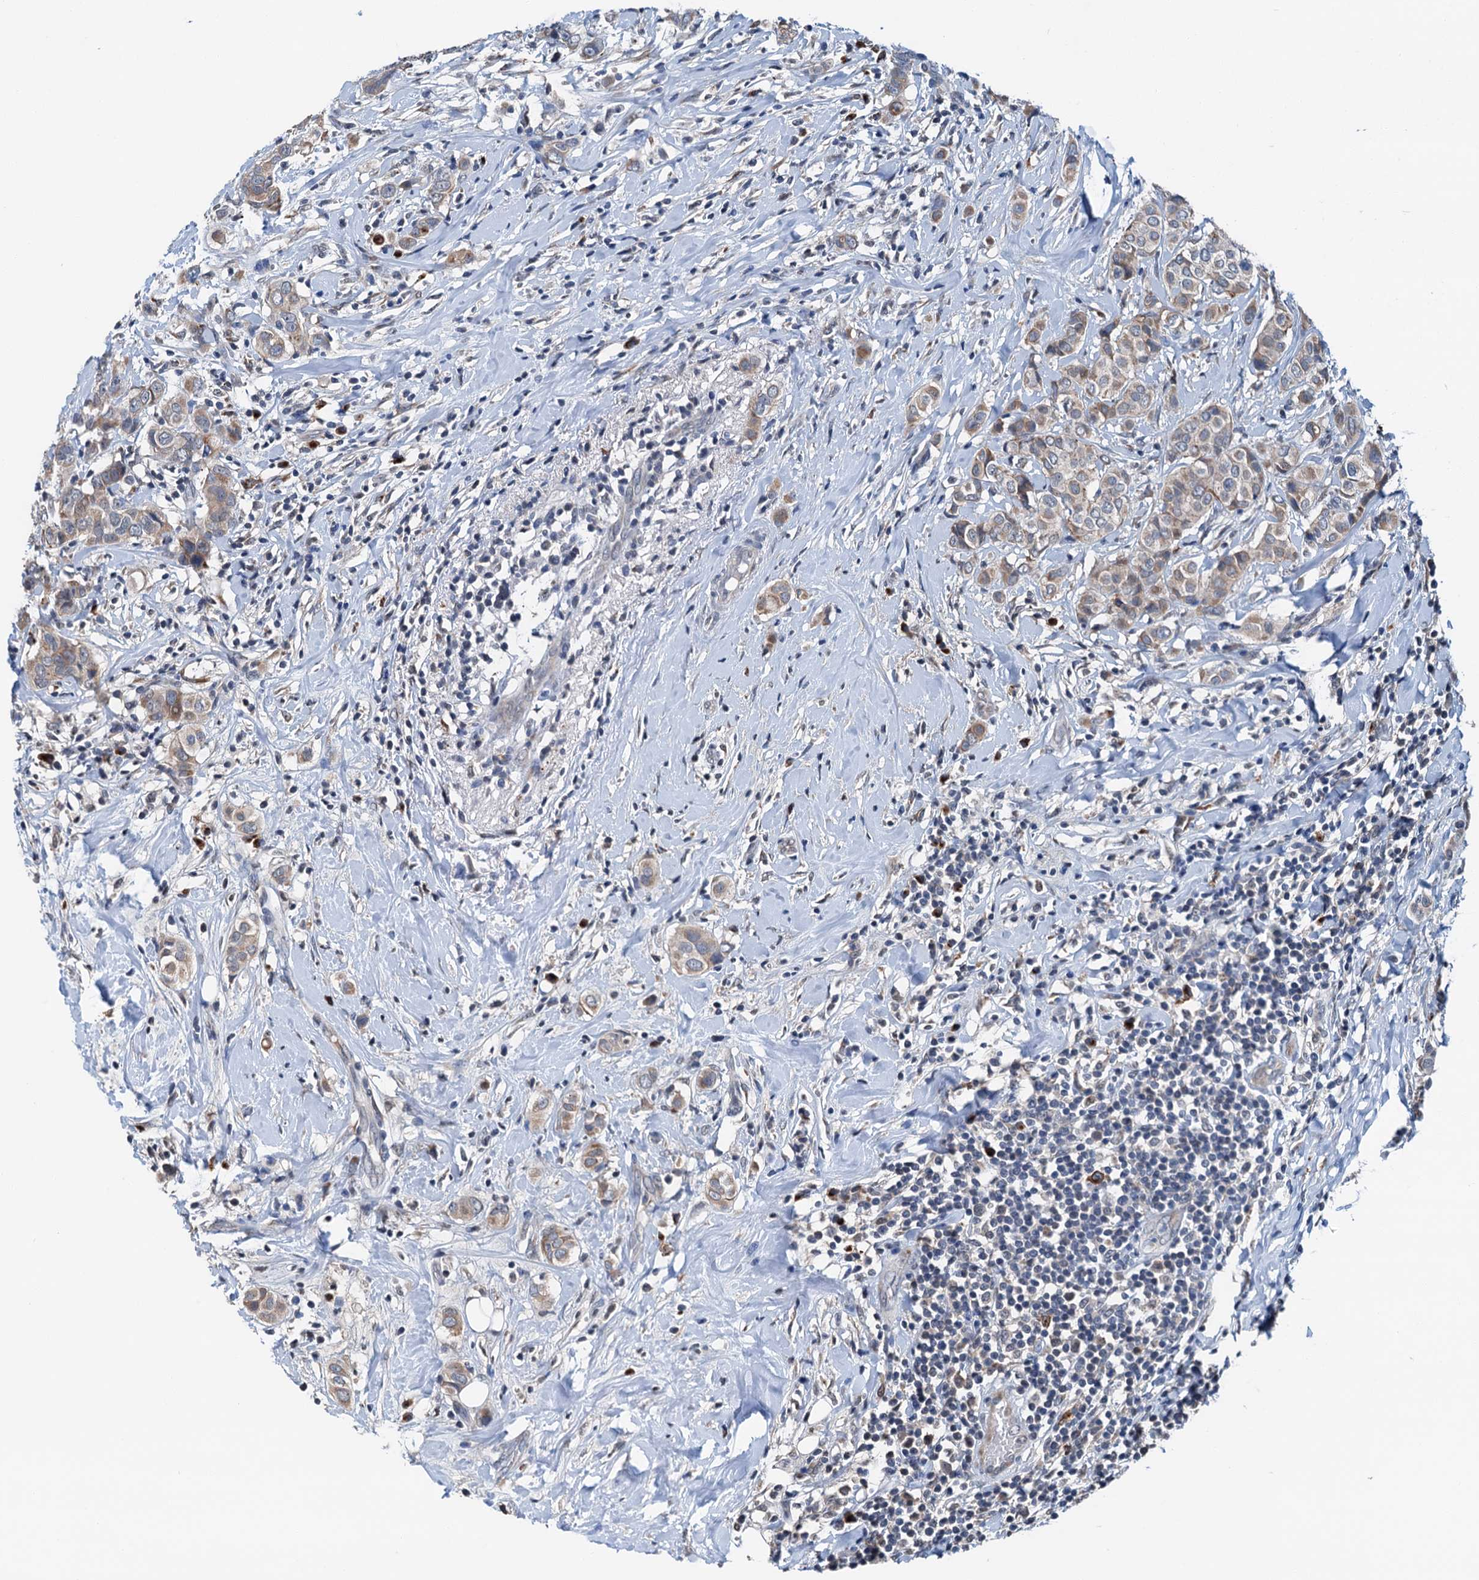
{"staining": {"intensity": "weak", "quantity": ">75%", "location": "cytoplasmic/membranous"}, "tissue": "breast cancer", "cell_type": "Tumor cells", "image_type": "cancer", "snomed": [{"axis": "morphology", "description": "Lobular carcinoma"}, {"axis": "topography", "description": "Breast"}], "caption": "Immunohistochemical staining of breast cancer reveals low levels of weak cytoplasmic/membranous positivity in about >75% of tumor cells.", "gene": "SHLD1", "patient": {"sex": "female", "age": 51}}